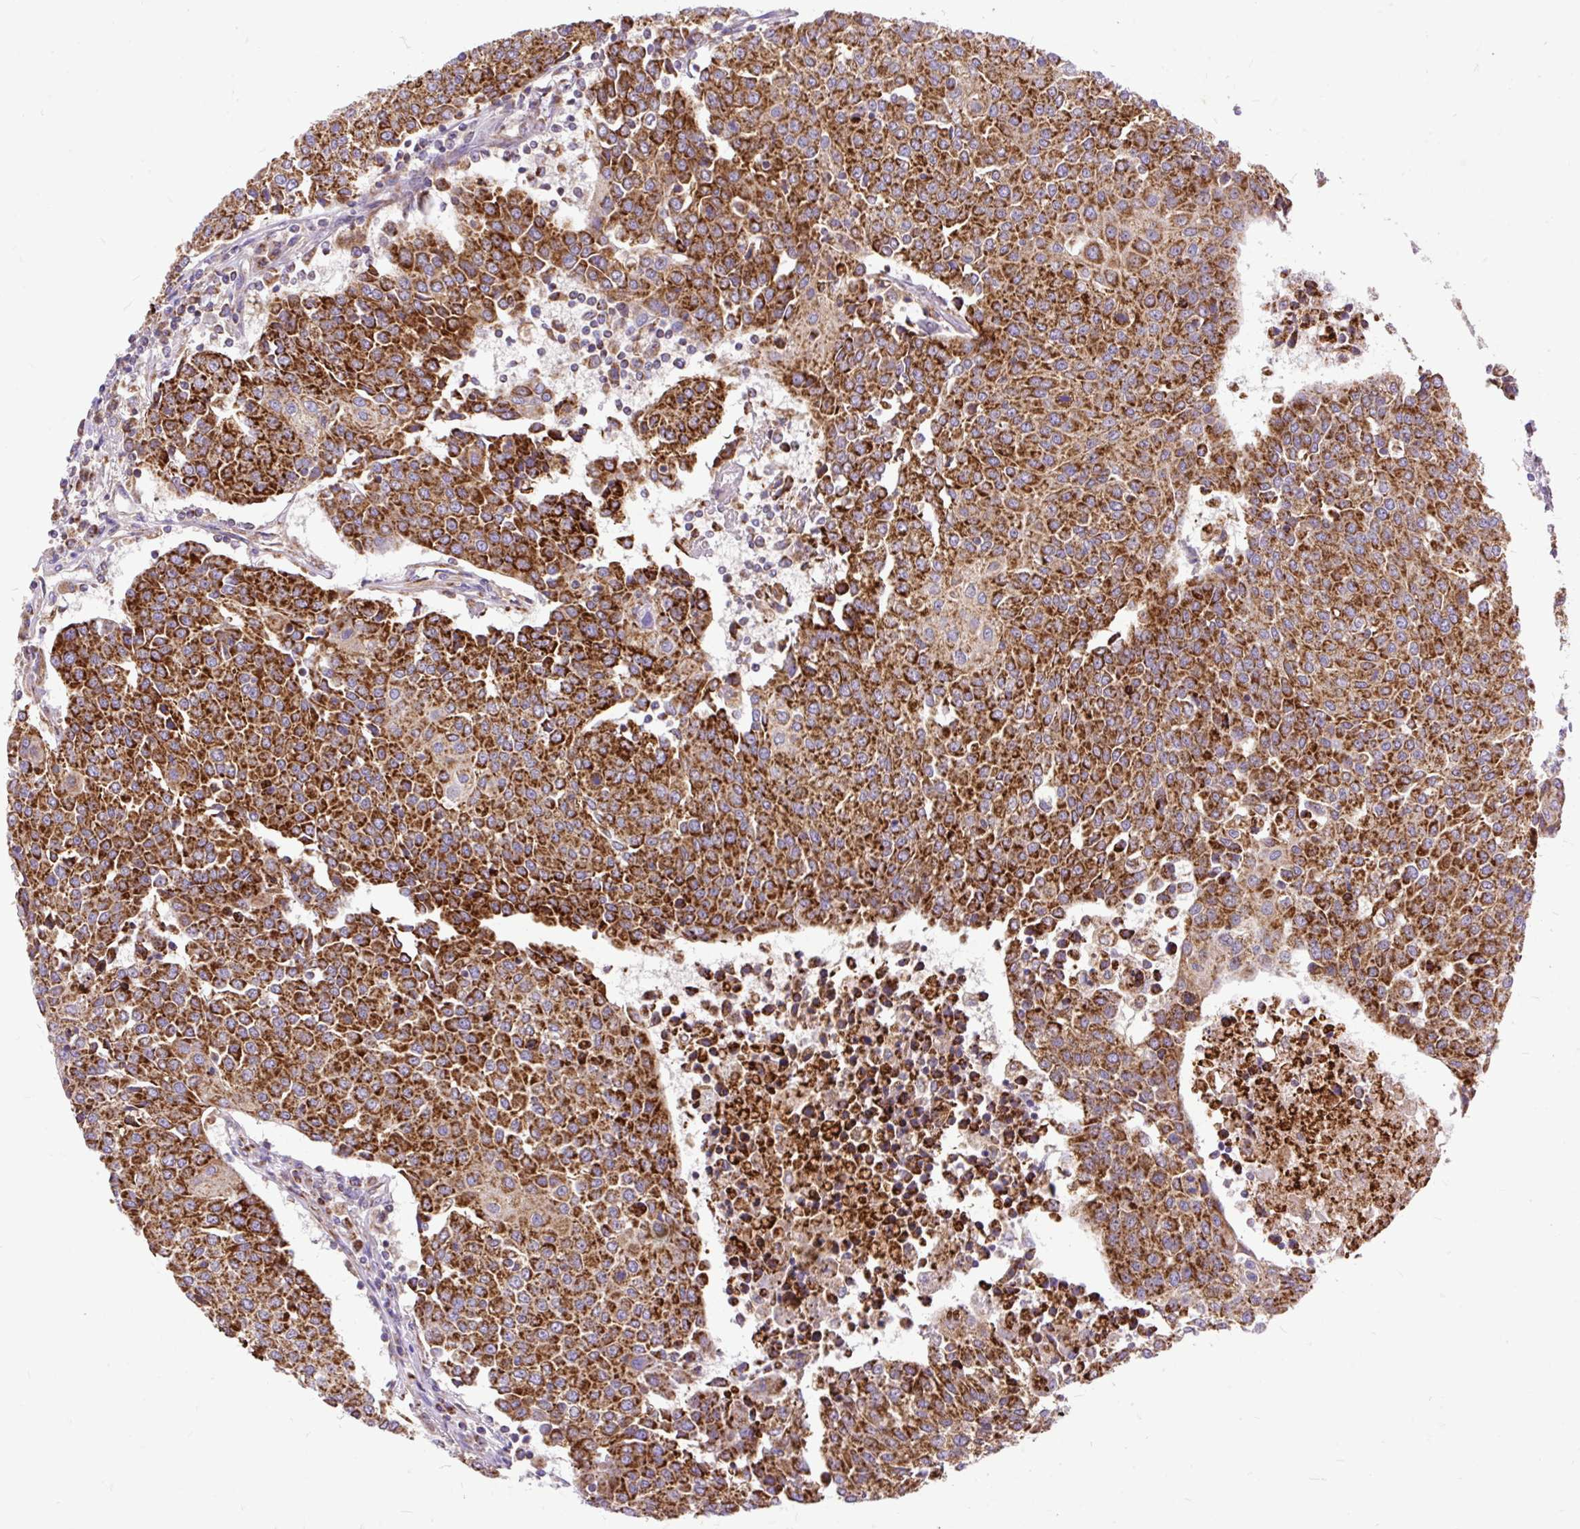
{"staining": {"intensity": "strong", "quantity": ">75%", "location": "cytoplasmic/membranous"}, "tissue": "urothelial cancer", "cell_type": "Tumor cells", "image_type": "cancer", "snomed": [{"axis": "morphology", "description": "Urothelial carcinoma, High grade"}, {"axis": "topography", "description": "Urinary bladder"}], "caption": "A micrograph of high-grade urothelial carcinoma stained for a protein reveals strong cytoplasmic/membranous brown staining in tumor cells.", "gene": "TOMM40", "patient": {"sex": "female", "age": 85}}